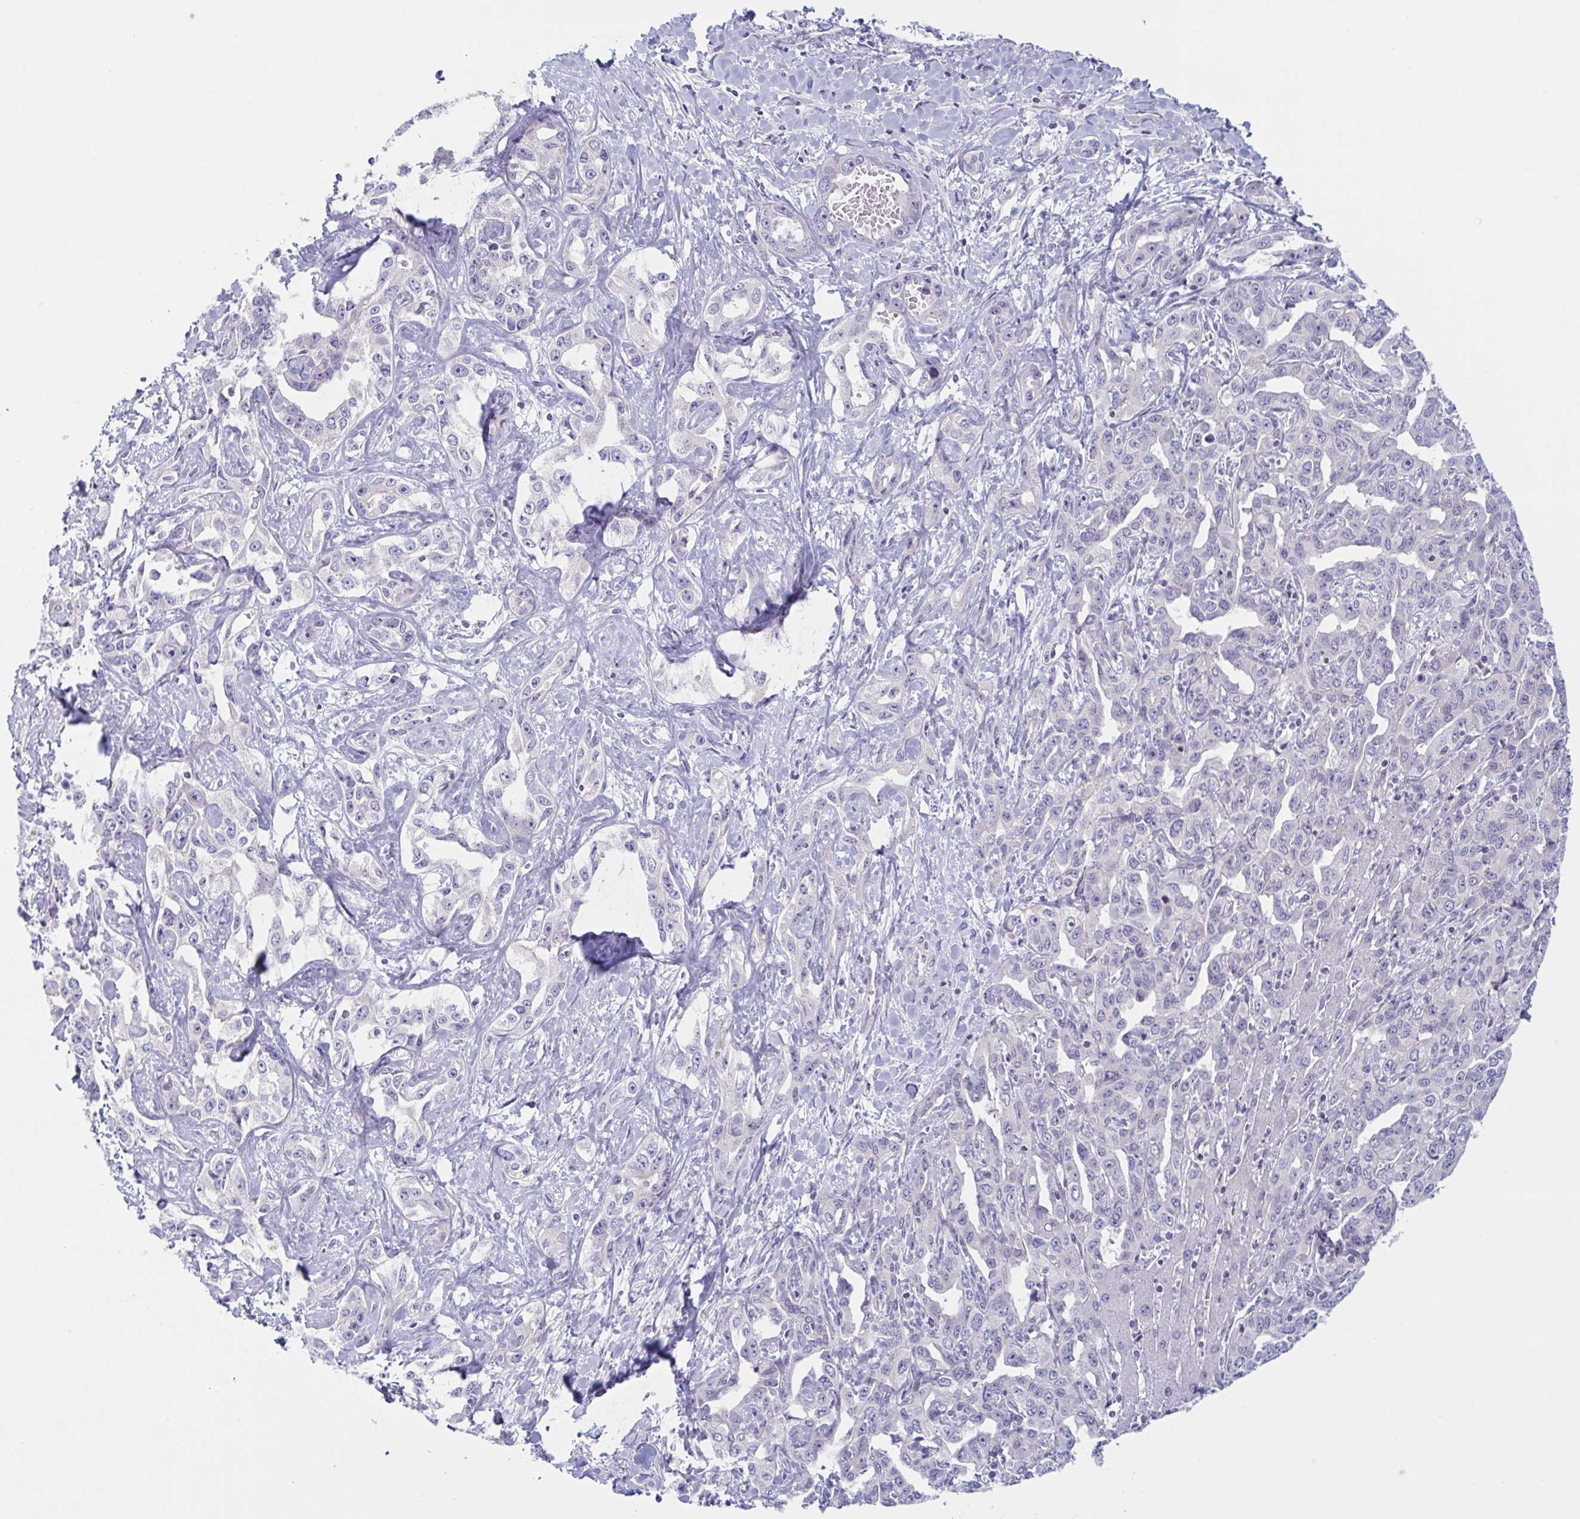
{"staining": {"intensity": "negative", "quantity": "none", "location": "none"}, "tissue": "liver cancer", "cell_type": "Tumor cells", "image_type": "cancer", "snomed": [{"axis": "morphology", "description": "Cholangiocarcinoma"}, {"axis": "topography", "description": "Liver"}], "caption": "An IHC histopathology image of cholangiocarcinoma (liver) is shown. There is no staining in tumor cells of cholangiocarcinoma (liver).", "gene": "NAA30", "patient": {"sex": "male", "age": 59}}